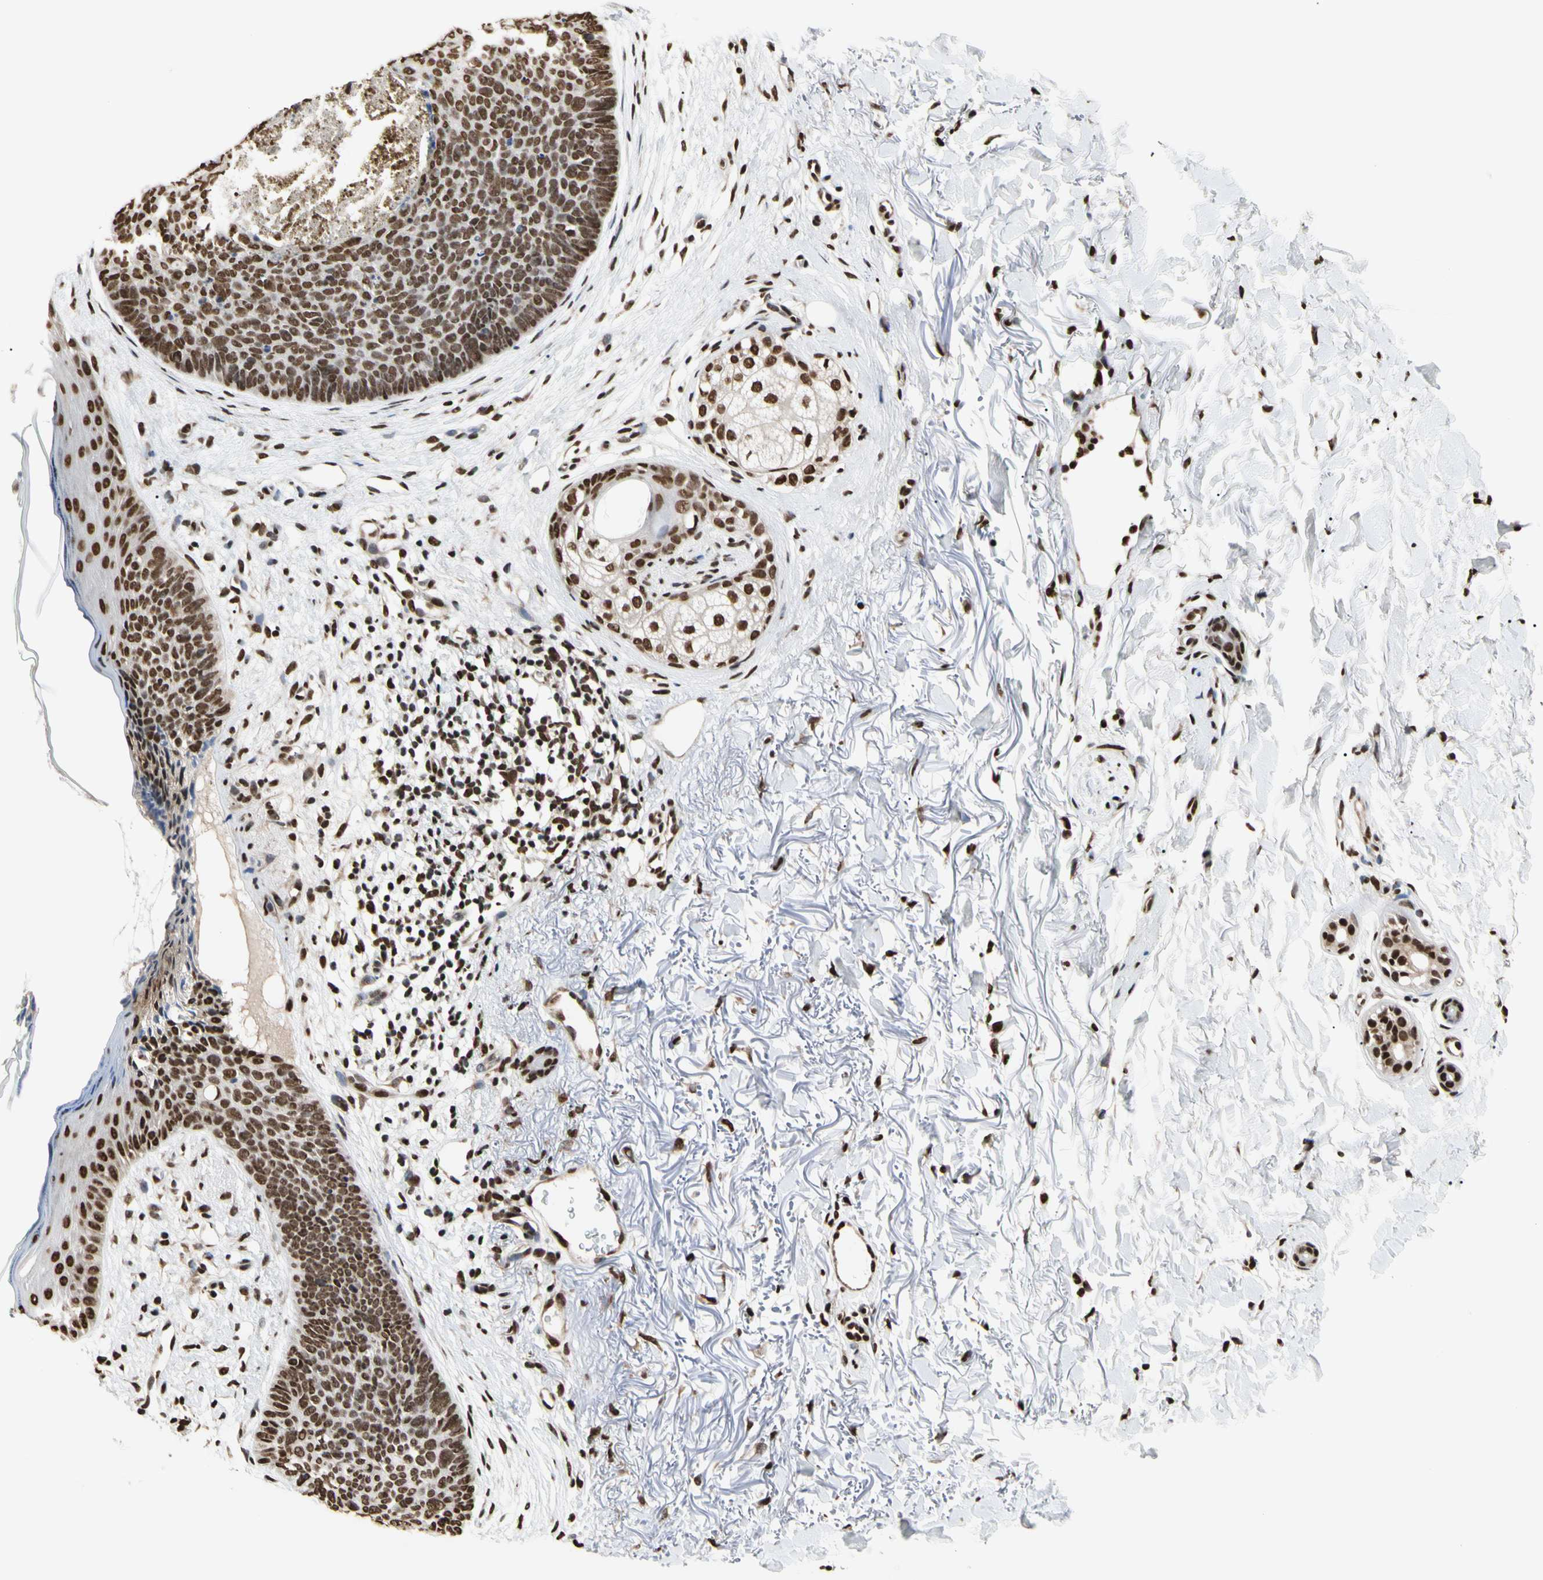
{"staining": {"intensity": "strong", "quantity": ">75%", "location": "nuclear"}, "tissue": "skin cancer", "cell_type": "Tumor cells", "image_type": "cancer", "snomed": [{"axis": "morphology", "description": "Basal cell carcinoma"}, {"axis": "topography", "description": "Skin"}], "caption": "Immunohistochemistry (IHC) of human skin cancer (basal cell carcinoma) displays high levels of strong nuclear expression in approximately >75% of tumor cells.", "gene": "HNRNPK", "patient": {"sex": "female", "age": 70}}